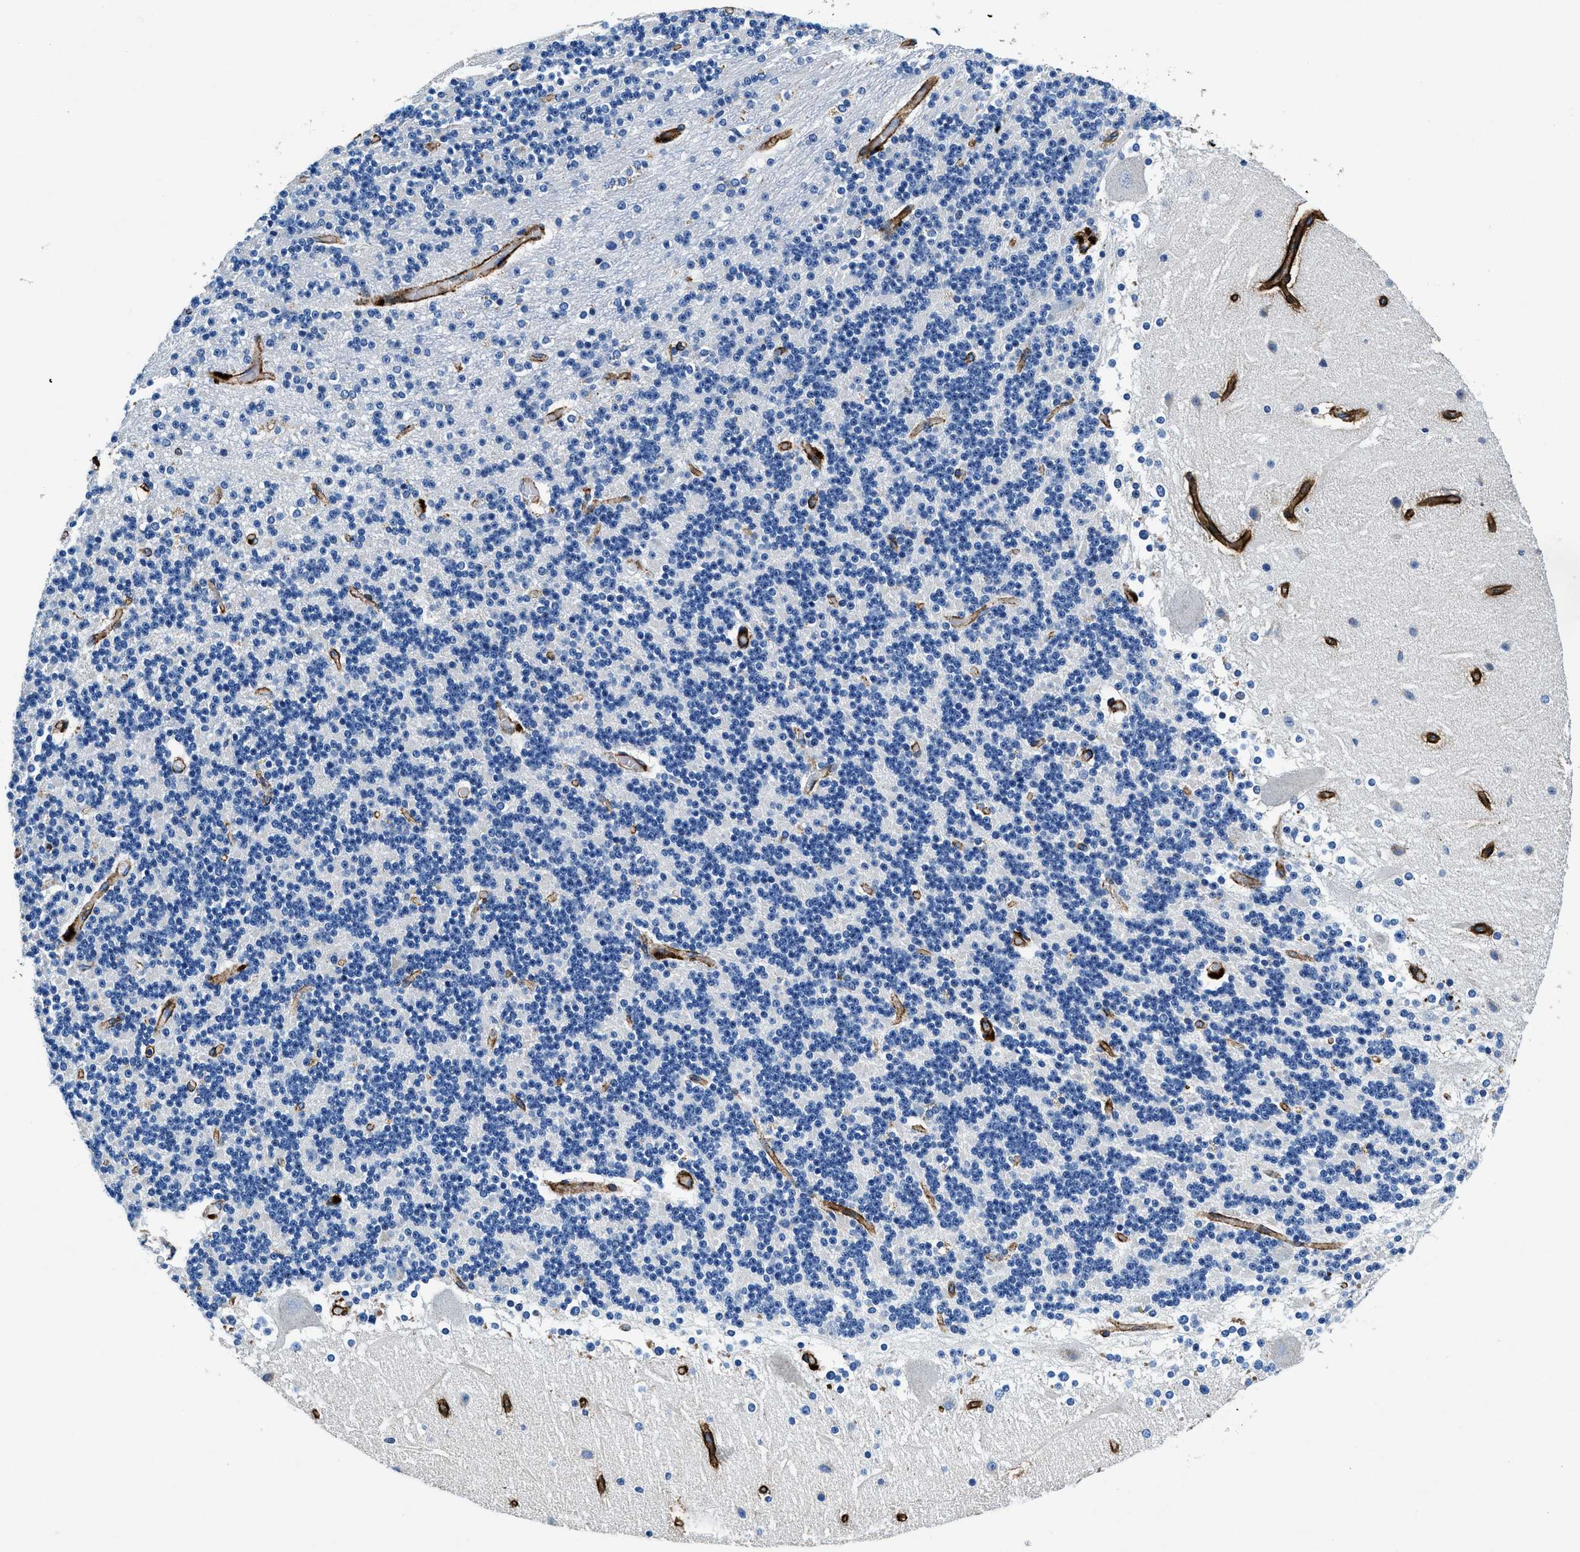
{"staining": {"intensity": "negative", "quantity": "none", "location": "none"}, "tissue": "cerebellum", "cell_type": "Cells in granular layer", "image_type": "normal", "snomed": [{"axis": "morphology", "description": "Normal tissue, NOS"}, {"axis": "topography", "description": "Cerebellum"}], "caption": "The immunohistochemistry histopathology image has no significant staining in cells in granular layer of cerebellum.", "gene": "DAG1", "patient": {"sex": "female", "age": 19}}